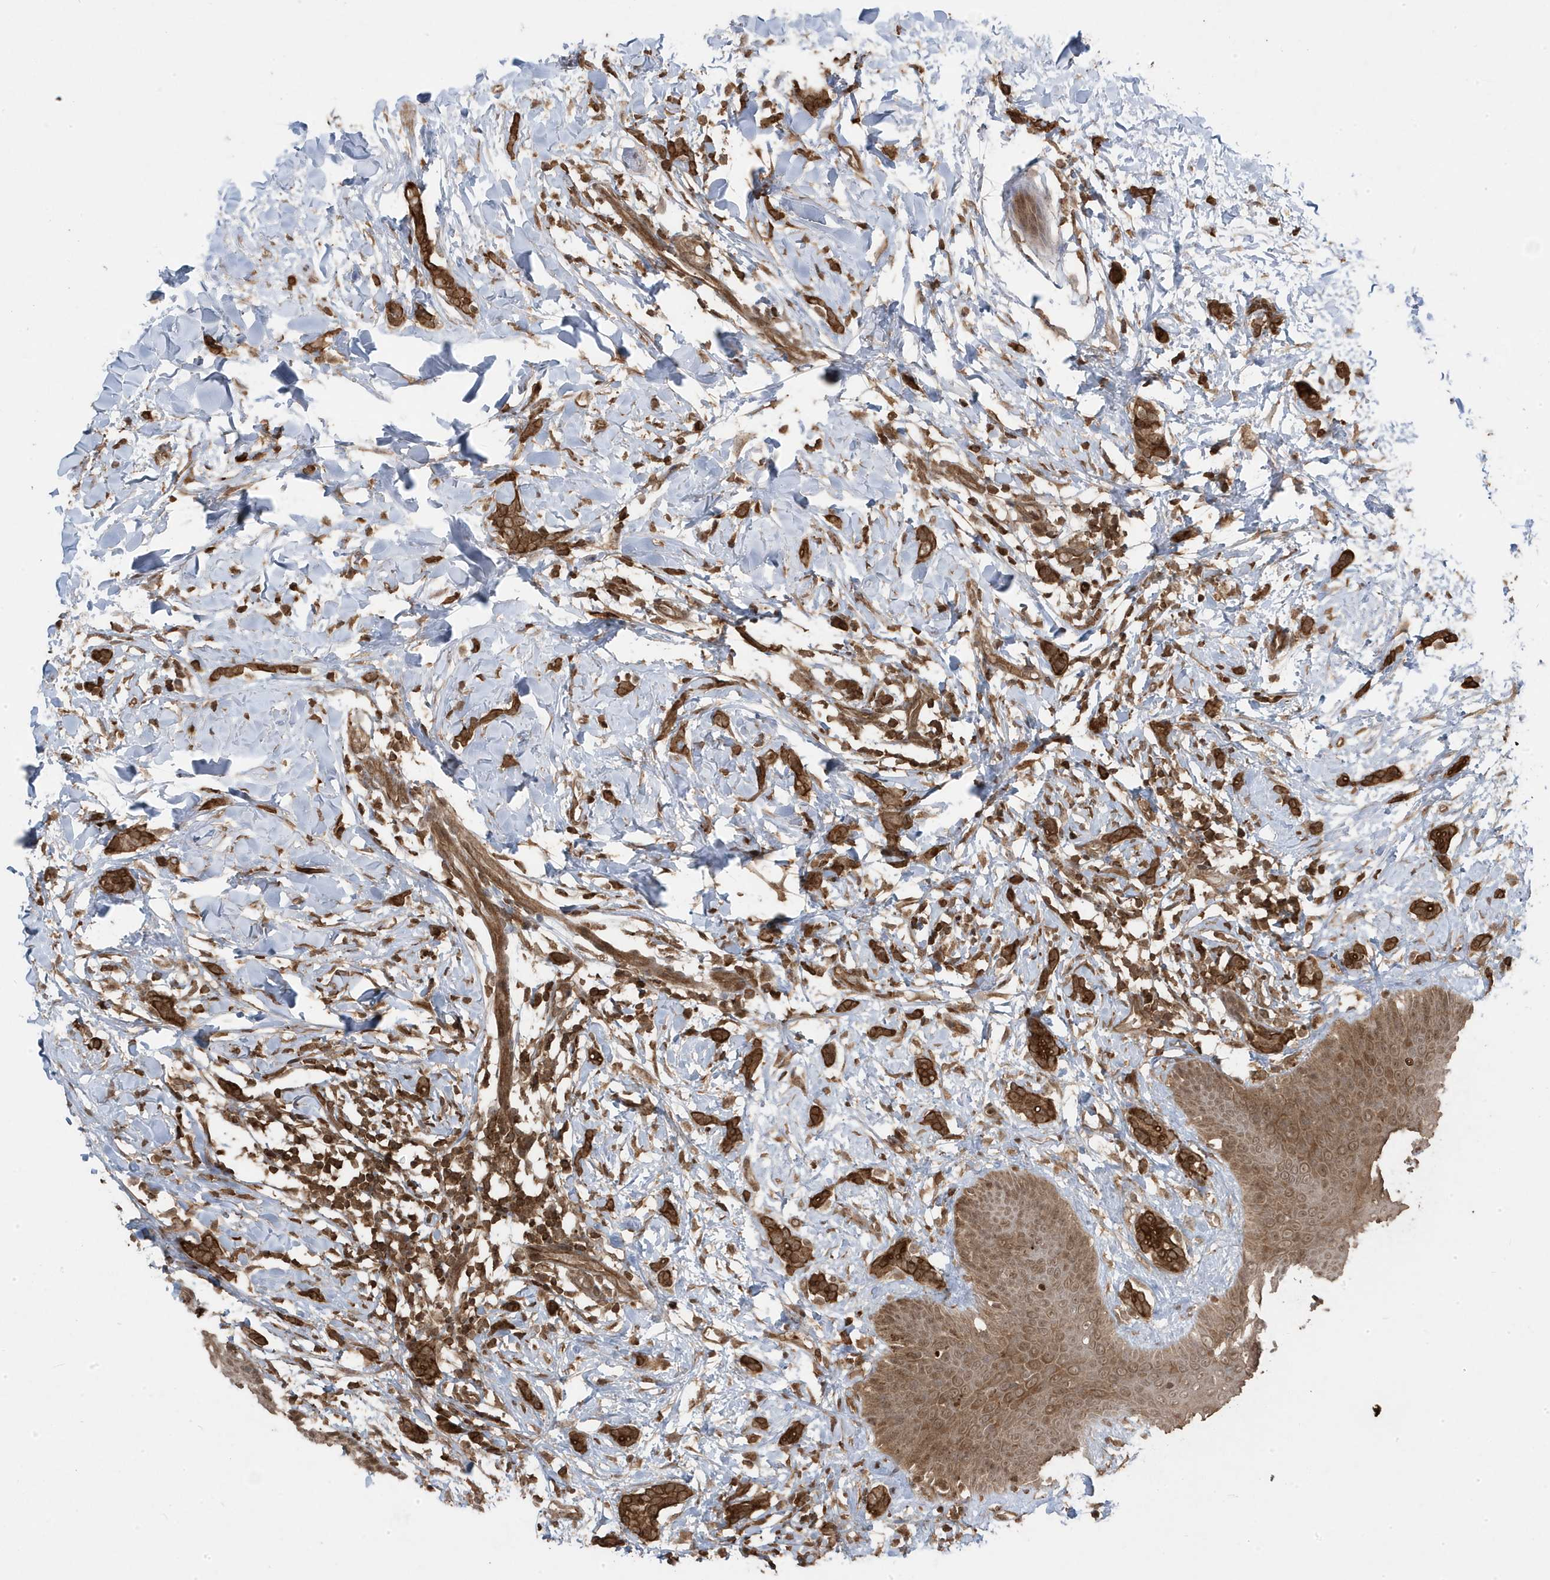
{"staining": {"intensity": "strong", "quantity": ">75%", "location": "cytoplasmic/membranous"}, "tissue": "breast cancer", "cell_type": "Tumor cells", "image_type": "cancer", "snomed": [{"axis": "morphology", "description": "Lobular carcinoma"}, {"axis": "topography", "description": "Skin"}, {"axis": "topography", "description": "Breast"}], "caption": "An immunohistochemistry (IHC) micrograph of tumor tissue is shown. Protein staining in brown labels strong cytoplasmic/membranous positivity in breast lobular carcinoma within tumor cells.", "gene": "ASAP1", "patient": {"sex": "female", "age": 46}}